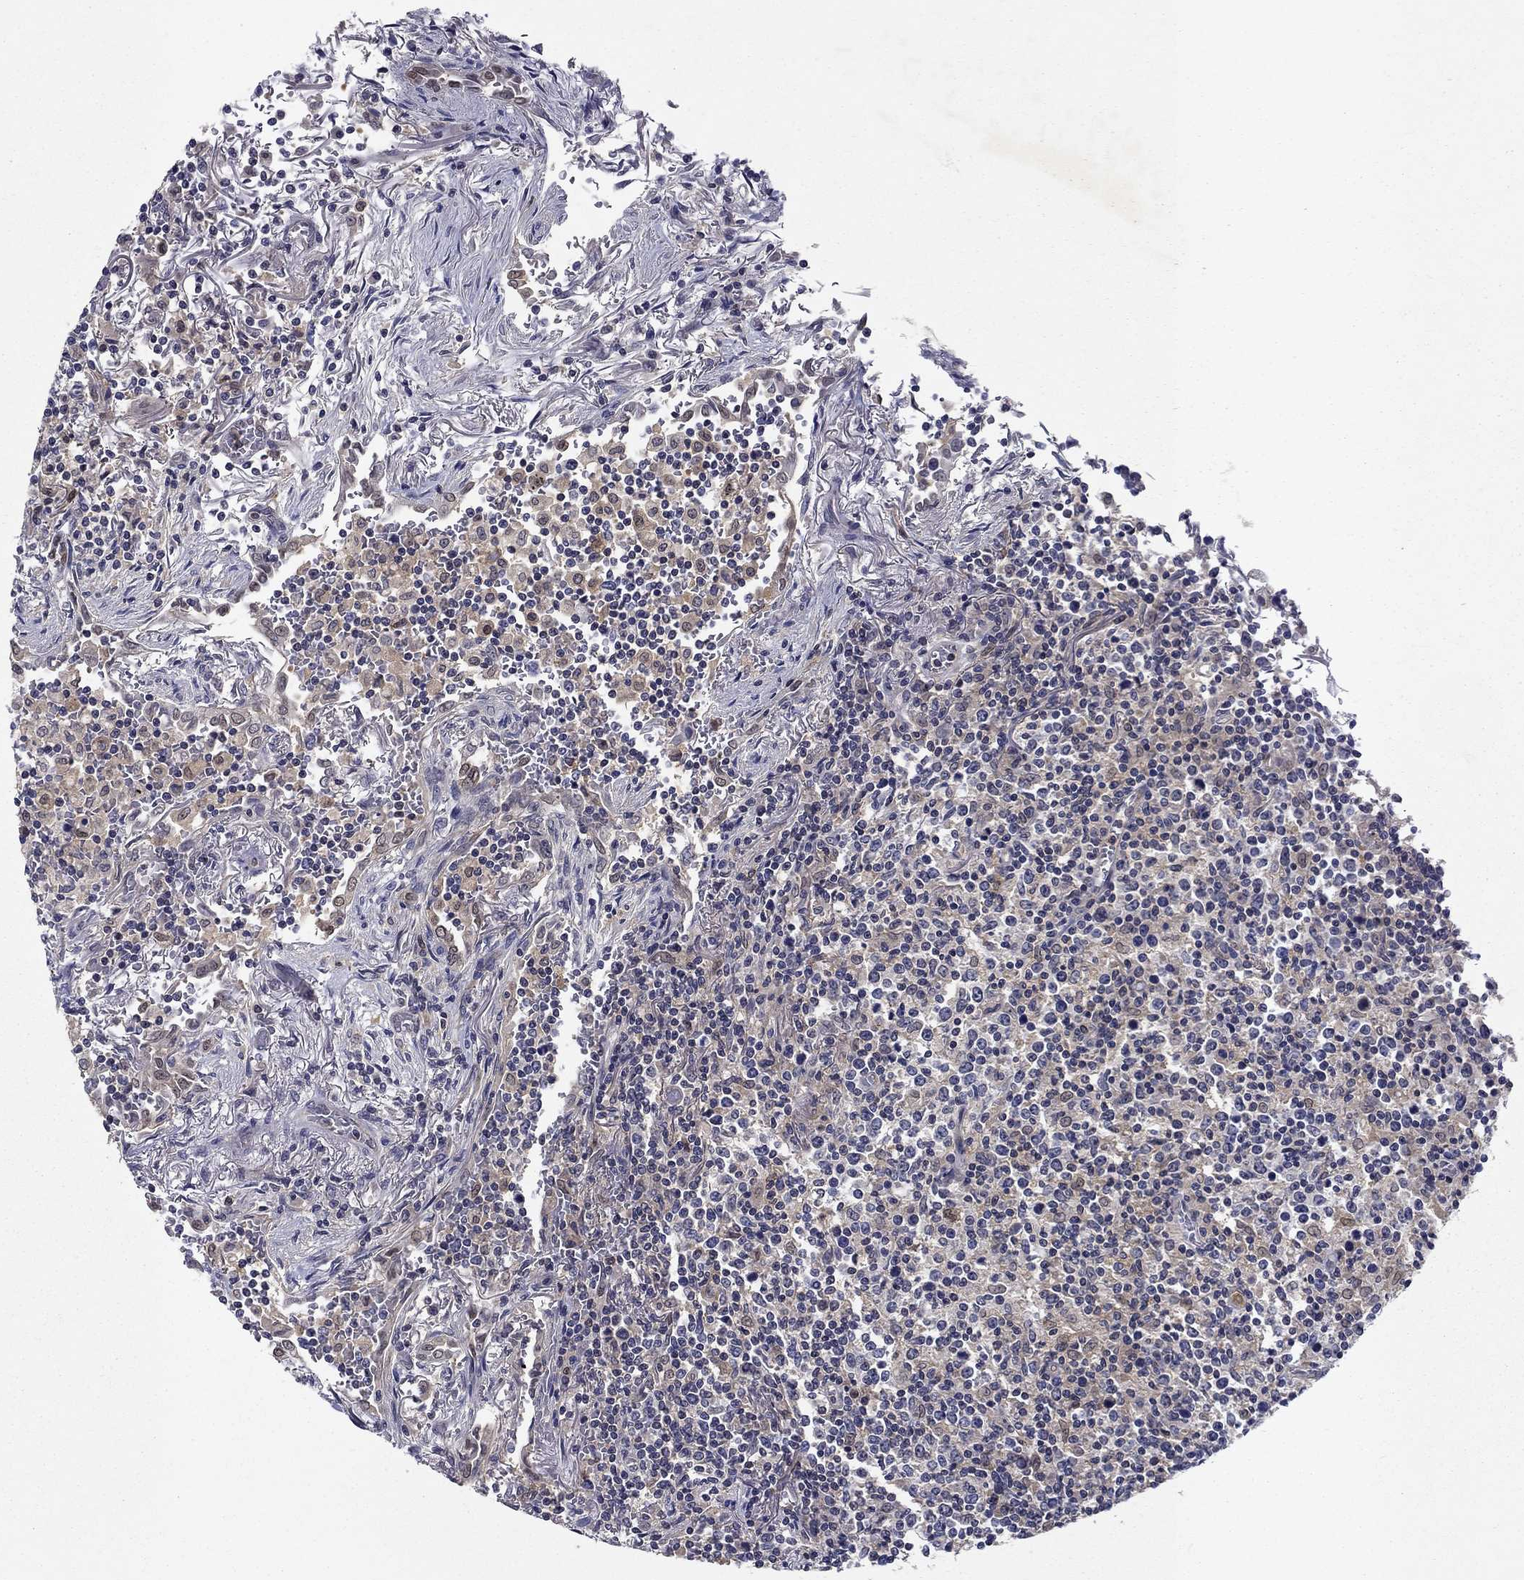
{"staining": {"intensity": "negative", "quantity": "none", "location": "none"}, "tissue": "lymphoma", "cell_type": "Tumor cells", "image_type": "cancer", "snomed": [{"axis": "morphology", "description": "Malignant lymphoma, non-Hodgkin's type, High grade"}, {"axis": "topography", "description": "Lung"}], "caption": "Lymphoma was stained to show a protein in brown. There is no significant staining in tumor cells. Brightfield microscopy of immunohistochemistry (IHC) stained with DAB (3,3'-diaminobenzidine) (brown) and hematoxylin (blue), captured at high magnification.", "gene": "GLTP", "patient": {"sex": "male", "age": 79}}